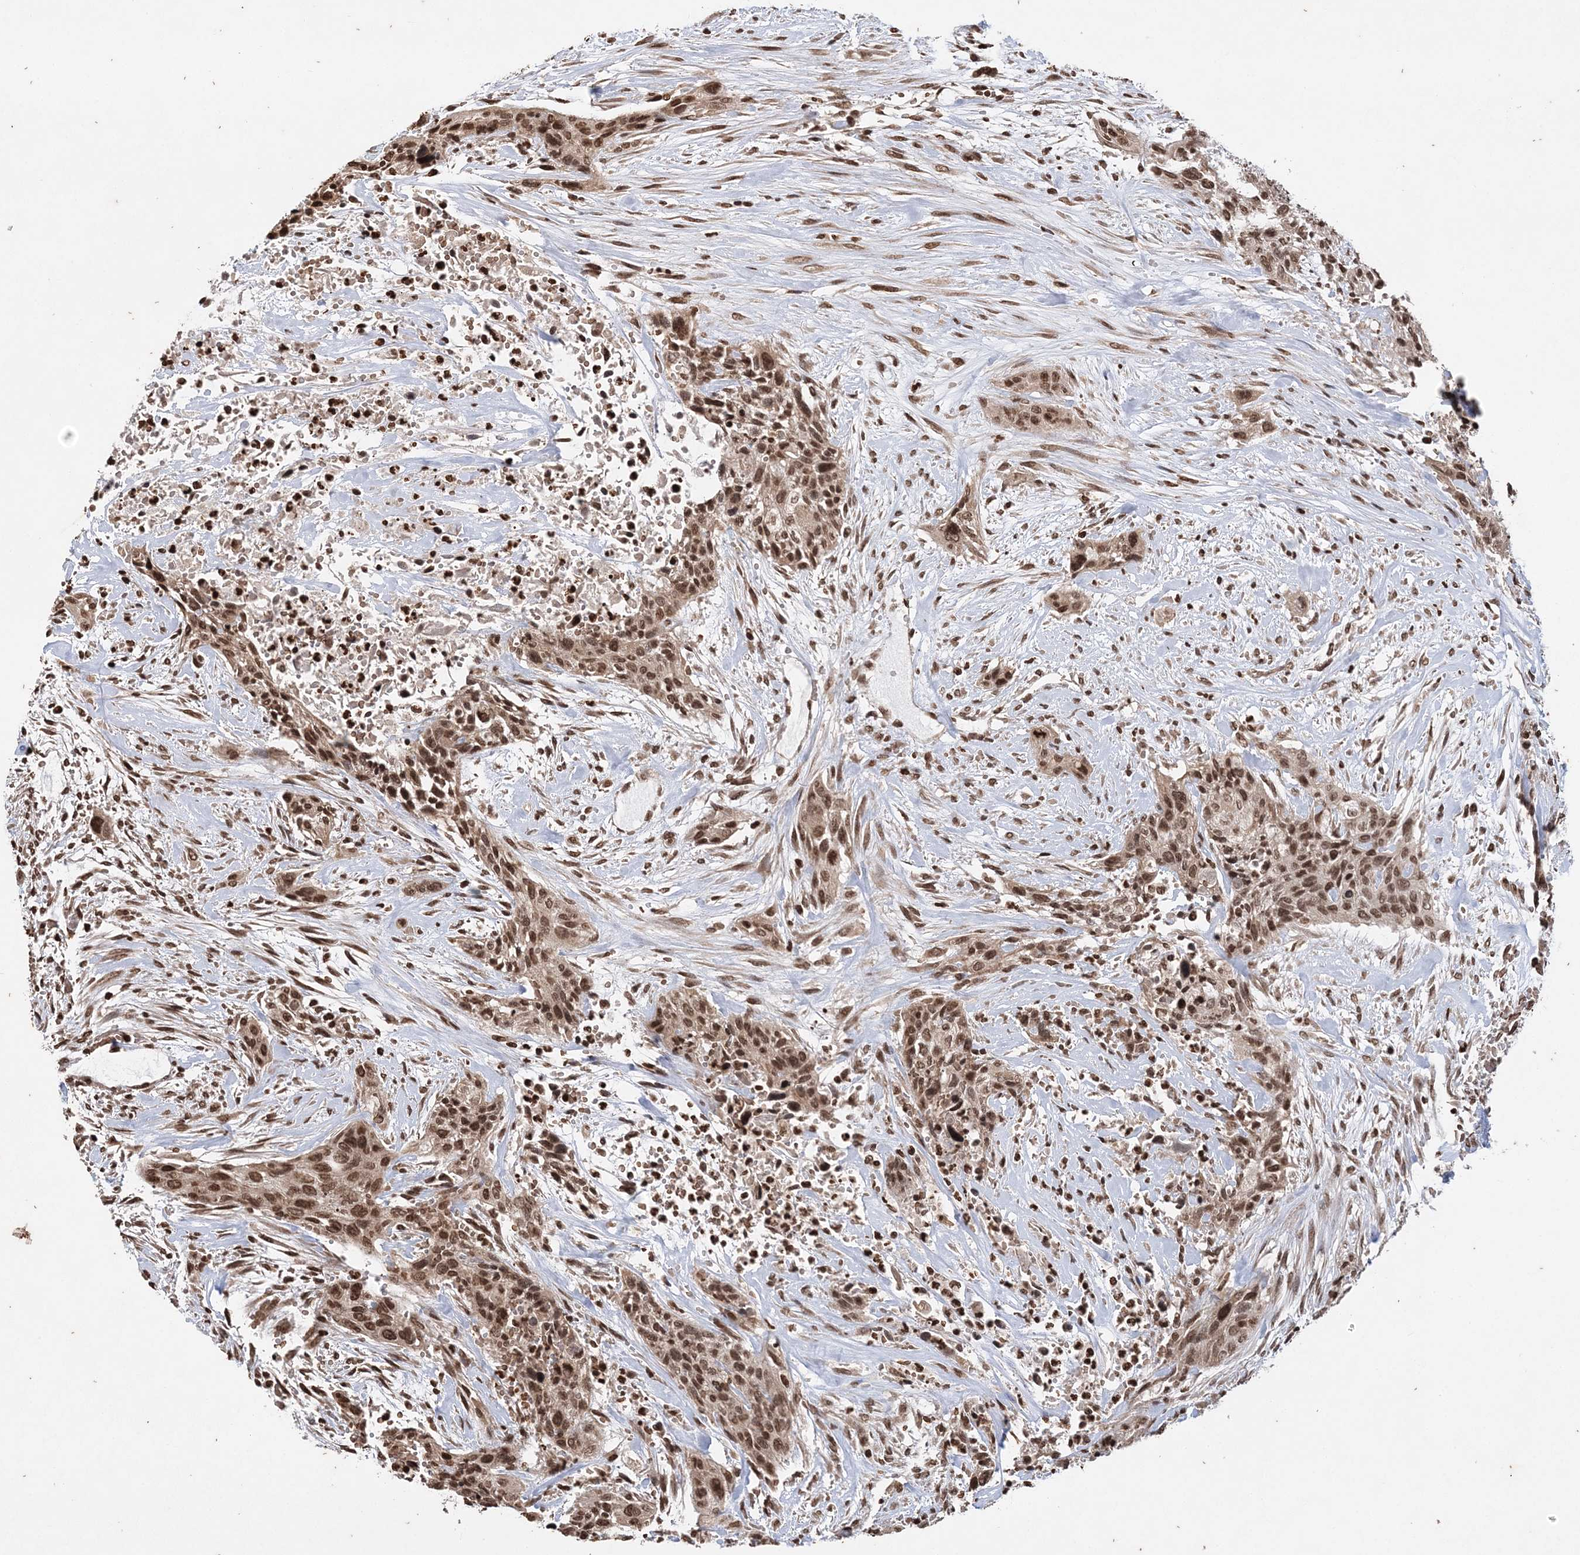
{"staining": {"intensity": "moderate", "quantity": ">75%", "location": "nuclear"}, "tissue": "urothelial cancer", "cell_type": "Tumor cells", "image_type": "cancer", "snomed": [{"axis": "morphology", "description": "Urothelial carcinoma, High grade"}, {"axis": "topography", "description": "Urinary bladder"}], "caption": "Protein expression analysis of human urothelial carcinoma (high-grade) reveals moderate nuclear staining in approximately >75% of tumor cells.", "gene": "NEDD9", "patient": {"sex": "male", "age": 35}}